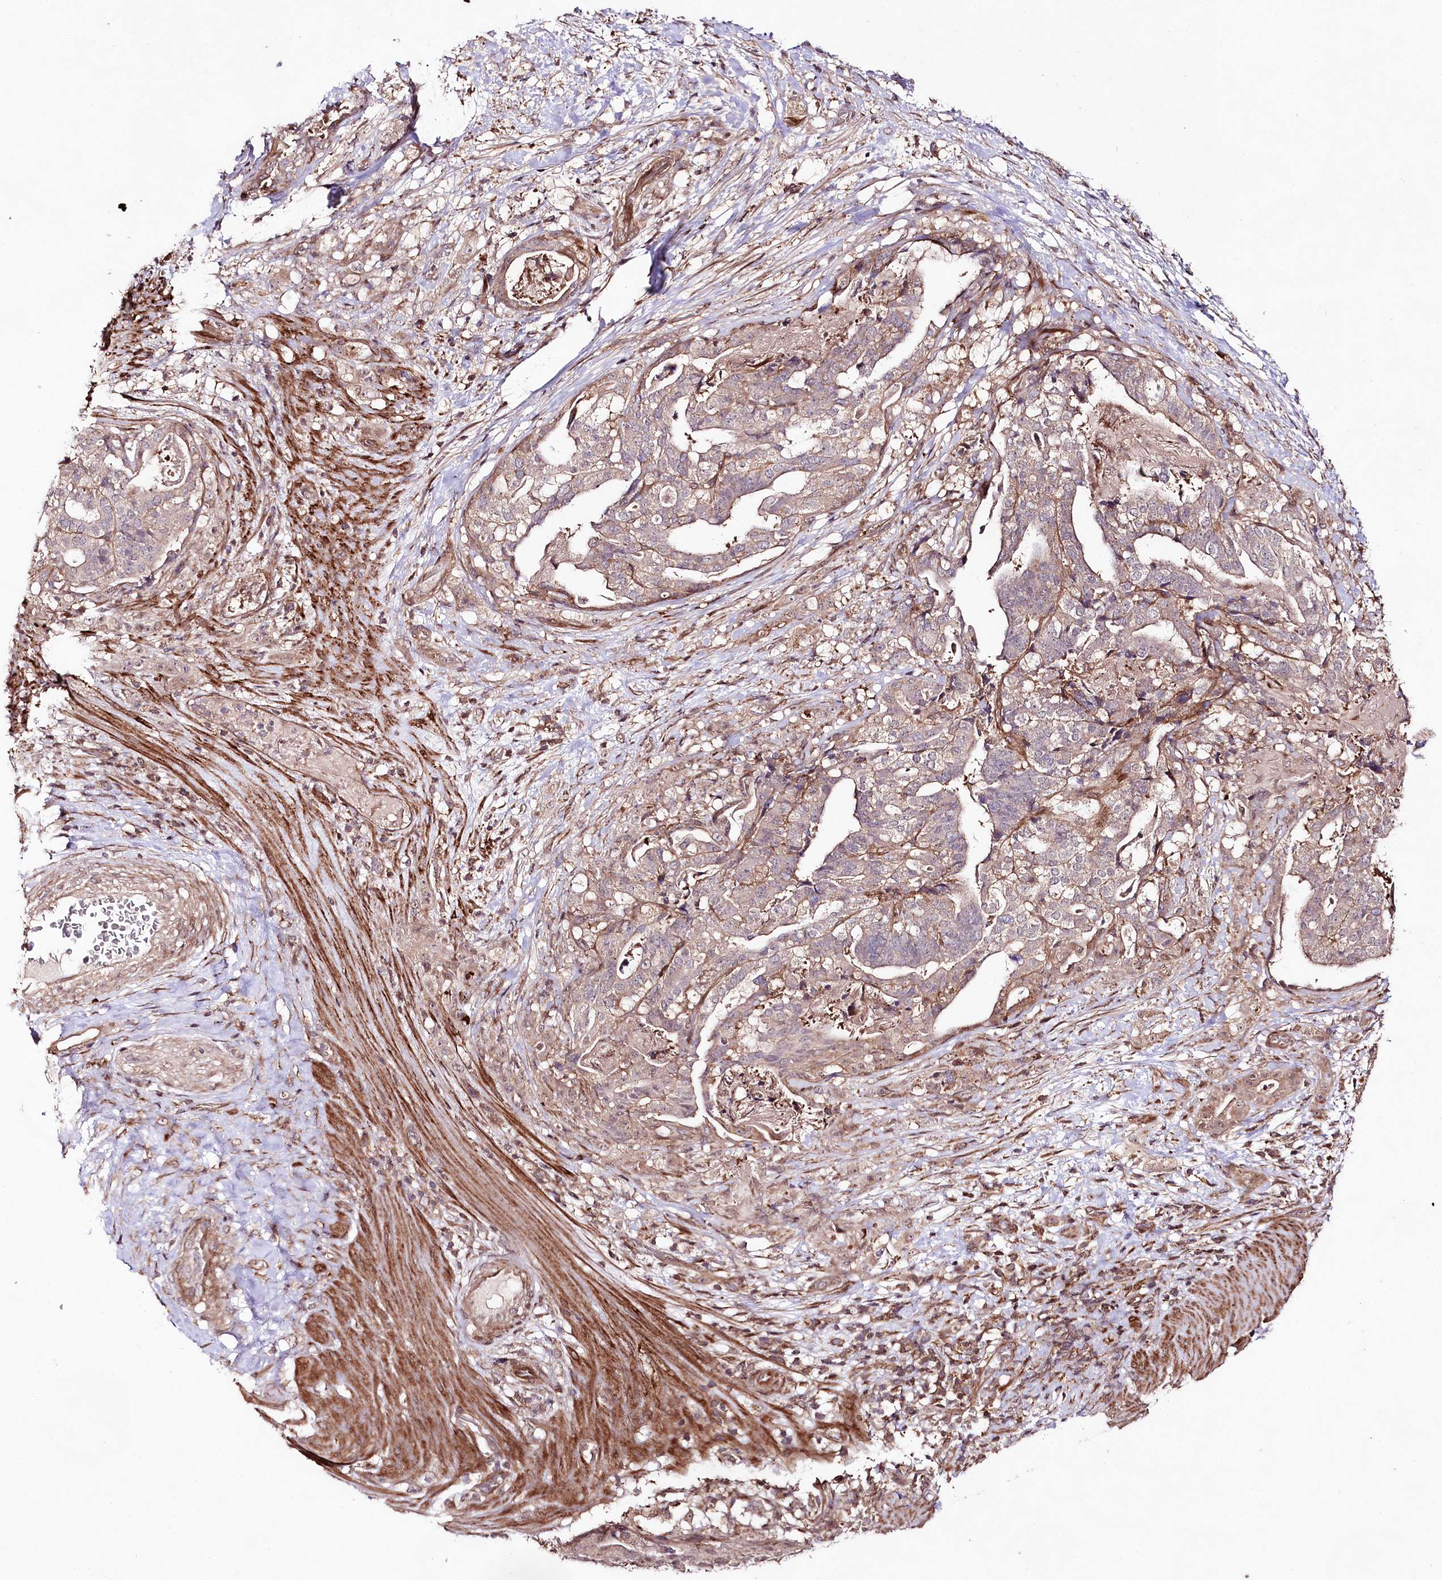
{"staining": {"intensity": "weak", "quantity": "<25%", "location": "cytoplasmic/membranous"}, "tissue": "stomach cancer", "cell_type": "Tumor cells", "image_type": "cancer", "snomed": [{"axis": "morphology", "description": "Adenocarcinoma, NOS"}, {"axis": "topography", "description": "Stomach"}], "caption": "A high-resolution image shows IHC staining of adenocarcinoma (stomach), which exhibits no significant staining in tumor cells.", "gene": "PHLDB1", "patient": {"sex": "male", "age": 48}}